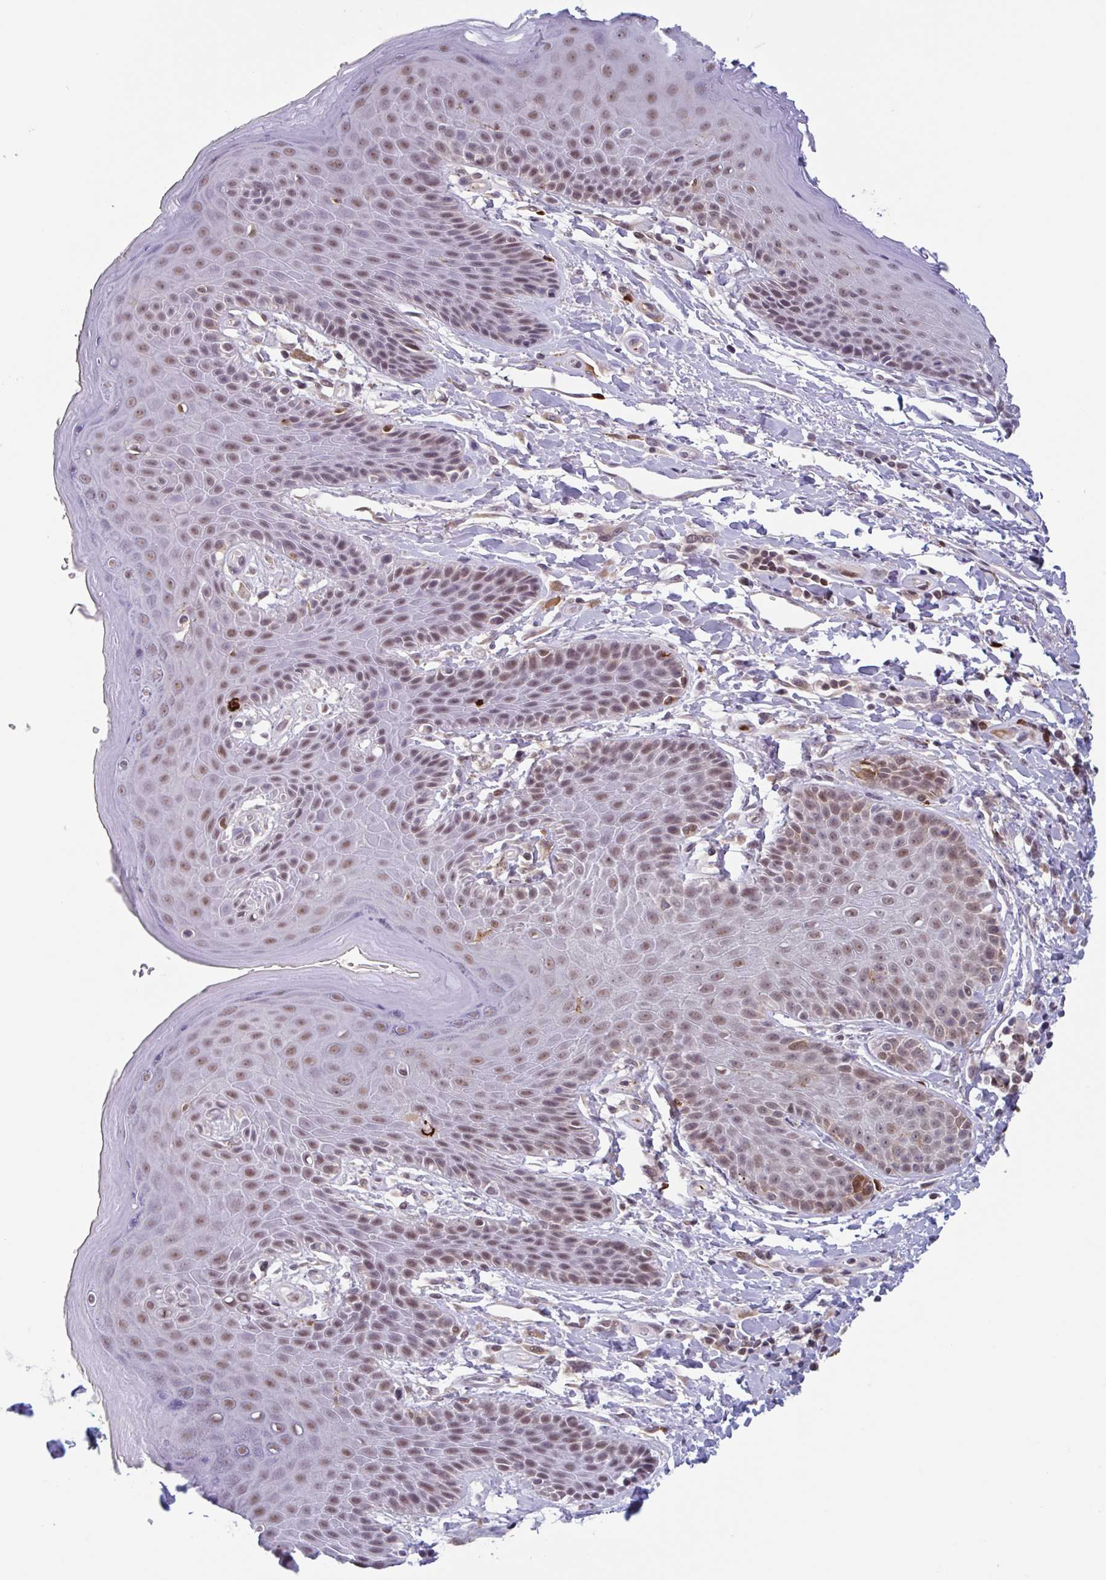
{"staining": {"intensity": "moderate", "quantity": ">75%", "location": "cytoplasmic/membranous,nuclear"}, "tissue": "skin", "cell_type": "Epidermal cells", "image_type": "normal", "snomed": [{"axis": "morphology", "description": "Normal tissue, NOS"}, {"axis": "topography", "description": "Peripheral nerve tissue"}], "caption": "Brown immunohistochemical staining in unremarkable skin exhibits moderate cytoplasmic/membranous,nuclear positivity in approximately >75% of epidermal cells.", "gene": "PLG", "patient": {"sex": "male", "age": 51}}